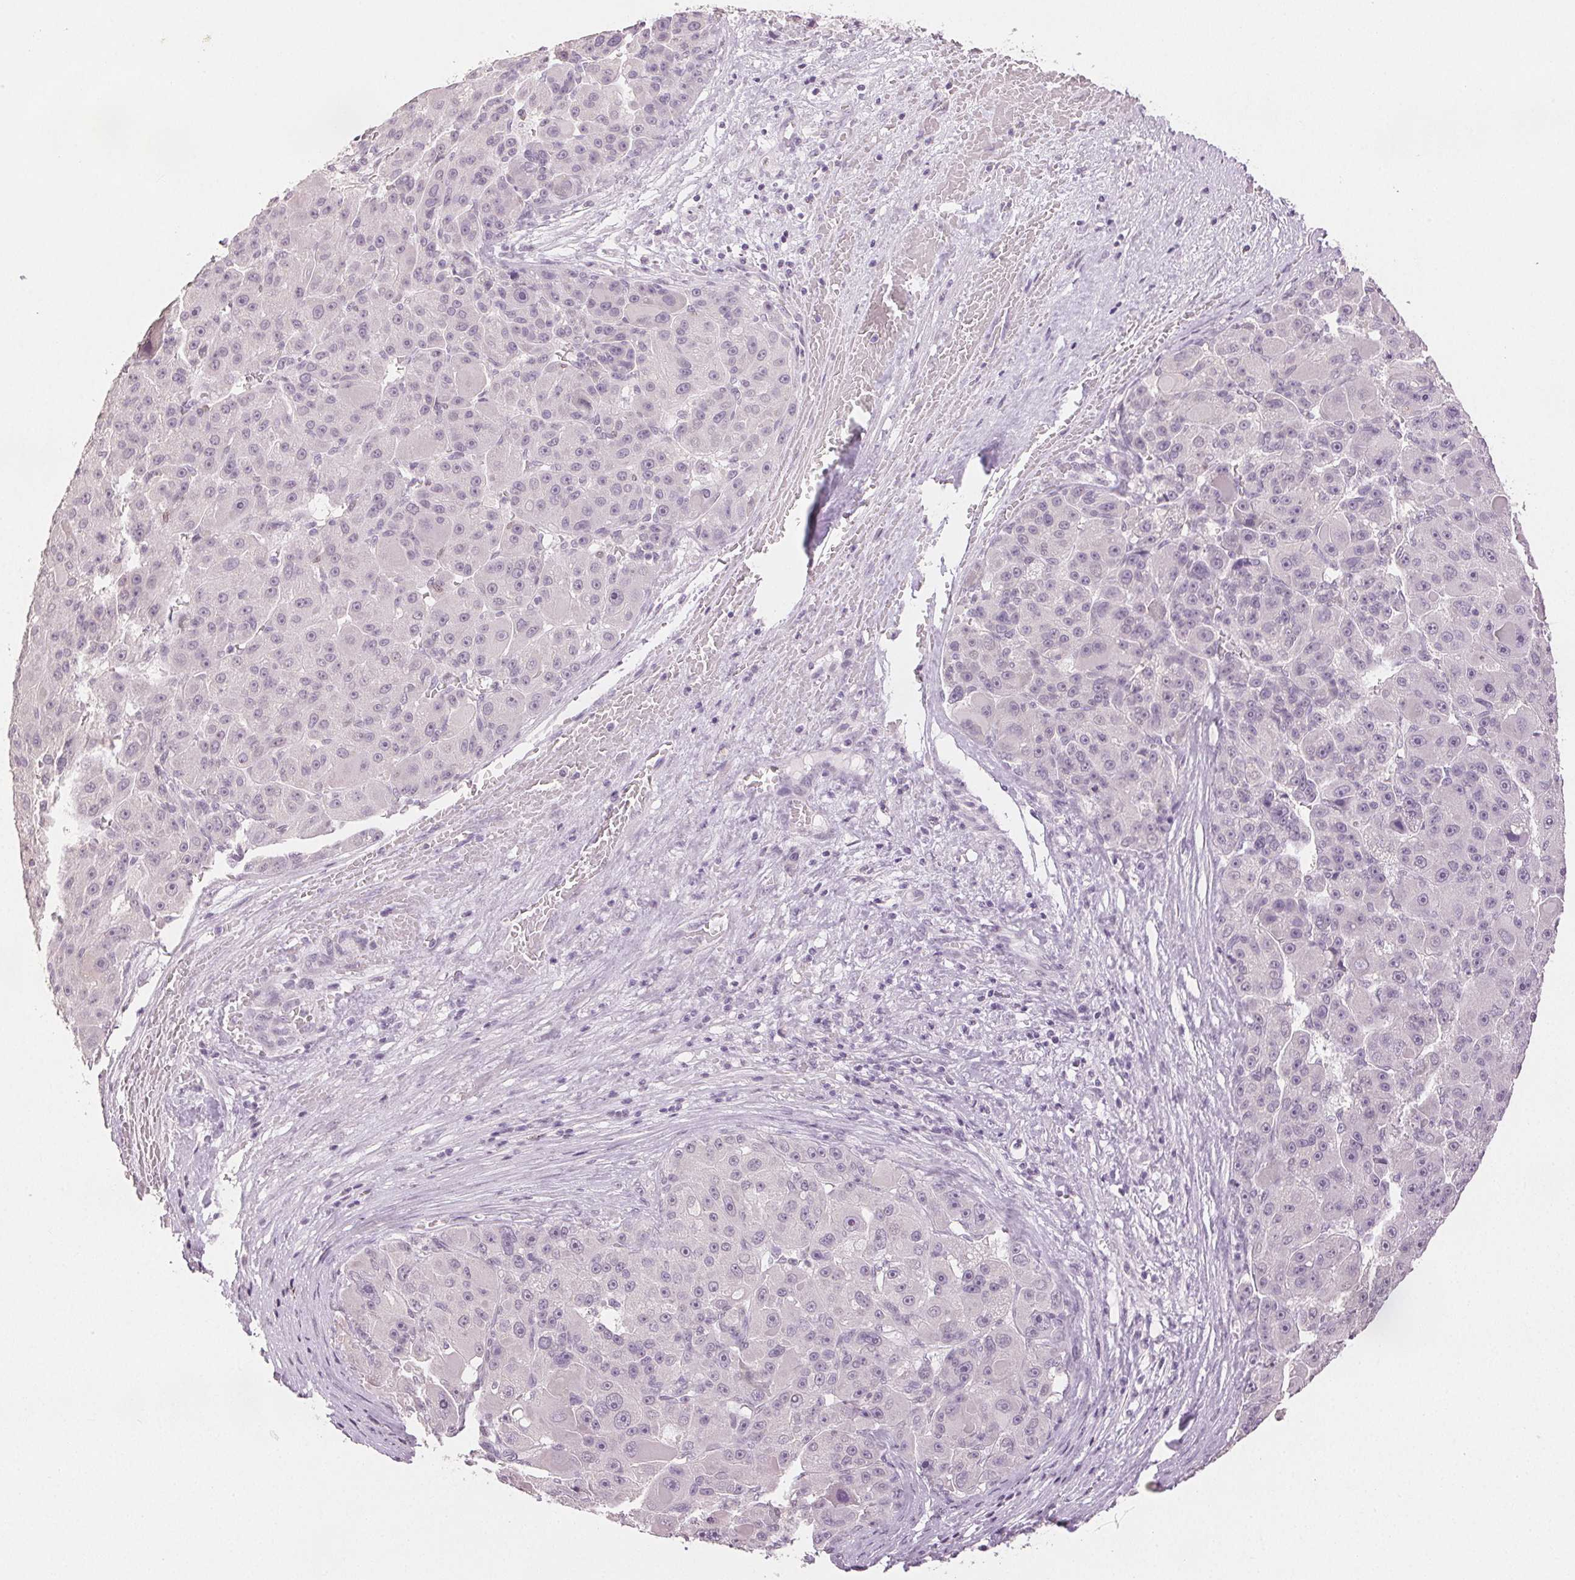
{"staining": {"intensity": "negative", "quantity": "none", "location": "none"}, "tissue": "liver cancer", "cell_type": "Tumor cells", "image_type": "cancer", "snomed": [{"axis": "morphology", "description": "Carcinoma, Hepatocellular, NOS"}, {"axis": "topography", "description": "Liver"}], "caption": "High magnification brightfield microscopy of liver cancer stained with DAB (brown) and counterstained with hematoxylin (blue): tumor cells show no significant positivity.", "gene": "SCGN", "patient": {"sex": "male", "age": 76}}